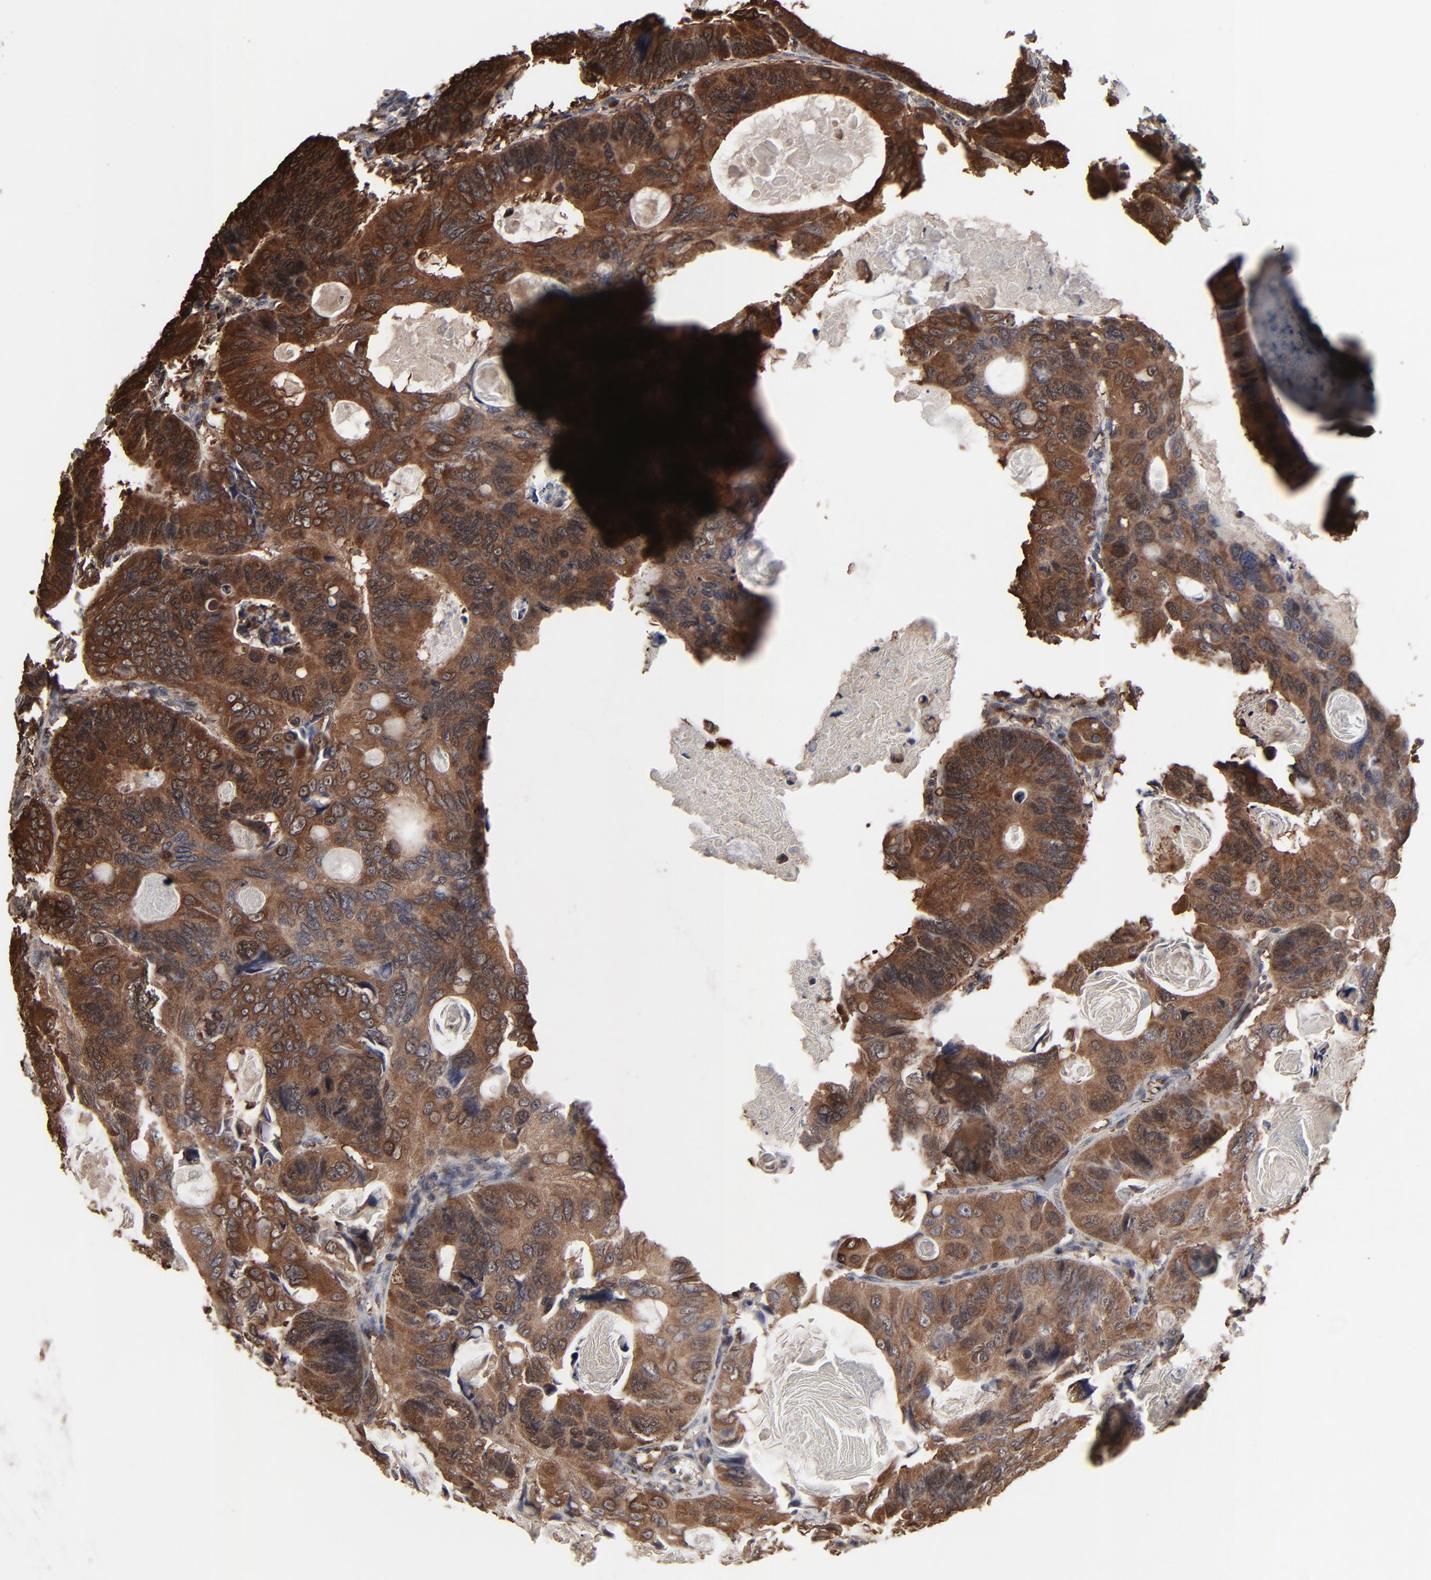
{"staining": {"intensity": "strong", "quantity": ">75%", "location": "cytoplasmic/membranous"}, "tissue": "colorectal cancer", "cell_type": "Tumor cells", "image_type": "cancer", "snomed": [{"axis": "morphology", "description": "Adenocarcinoma, NOS"}, {"axis": "topography", "description": "Colon"}], "caption": "IHC staining of colorectal cancer, which exhibits high levels of strong cytoplasmic/membranous positivity in about >75% of tumor cells indicating strong cytoplasmic/membranous protein staining. The staining was performed using DAB (3,3'-diaminobenzidine) (brown) for protein detection and nuclei were counterstained in hematoxylin (blue).", "gene": "NME1-NME2", "patient": {"sex": "female", "age": 55}}